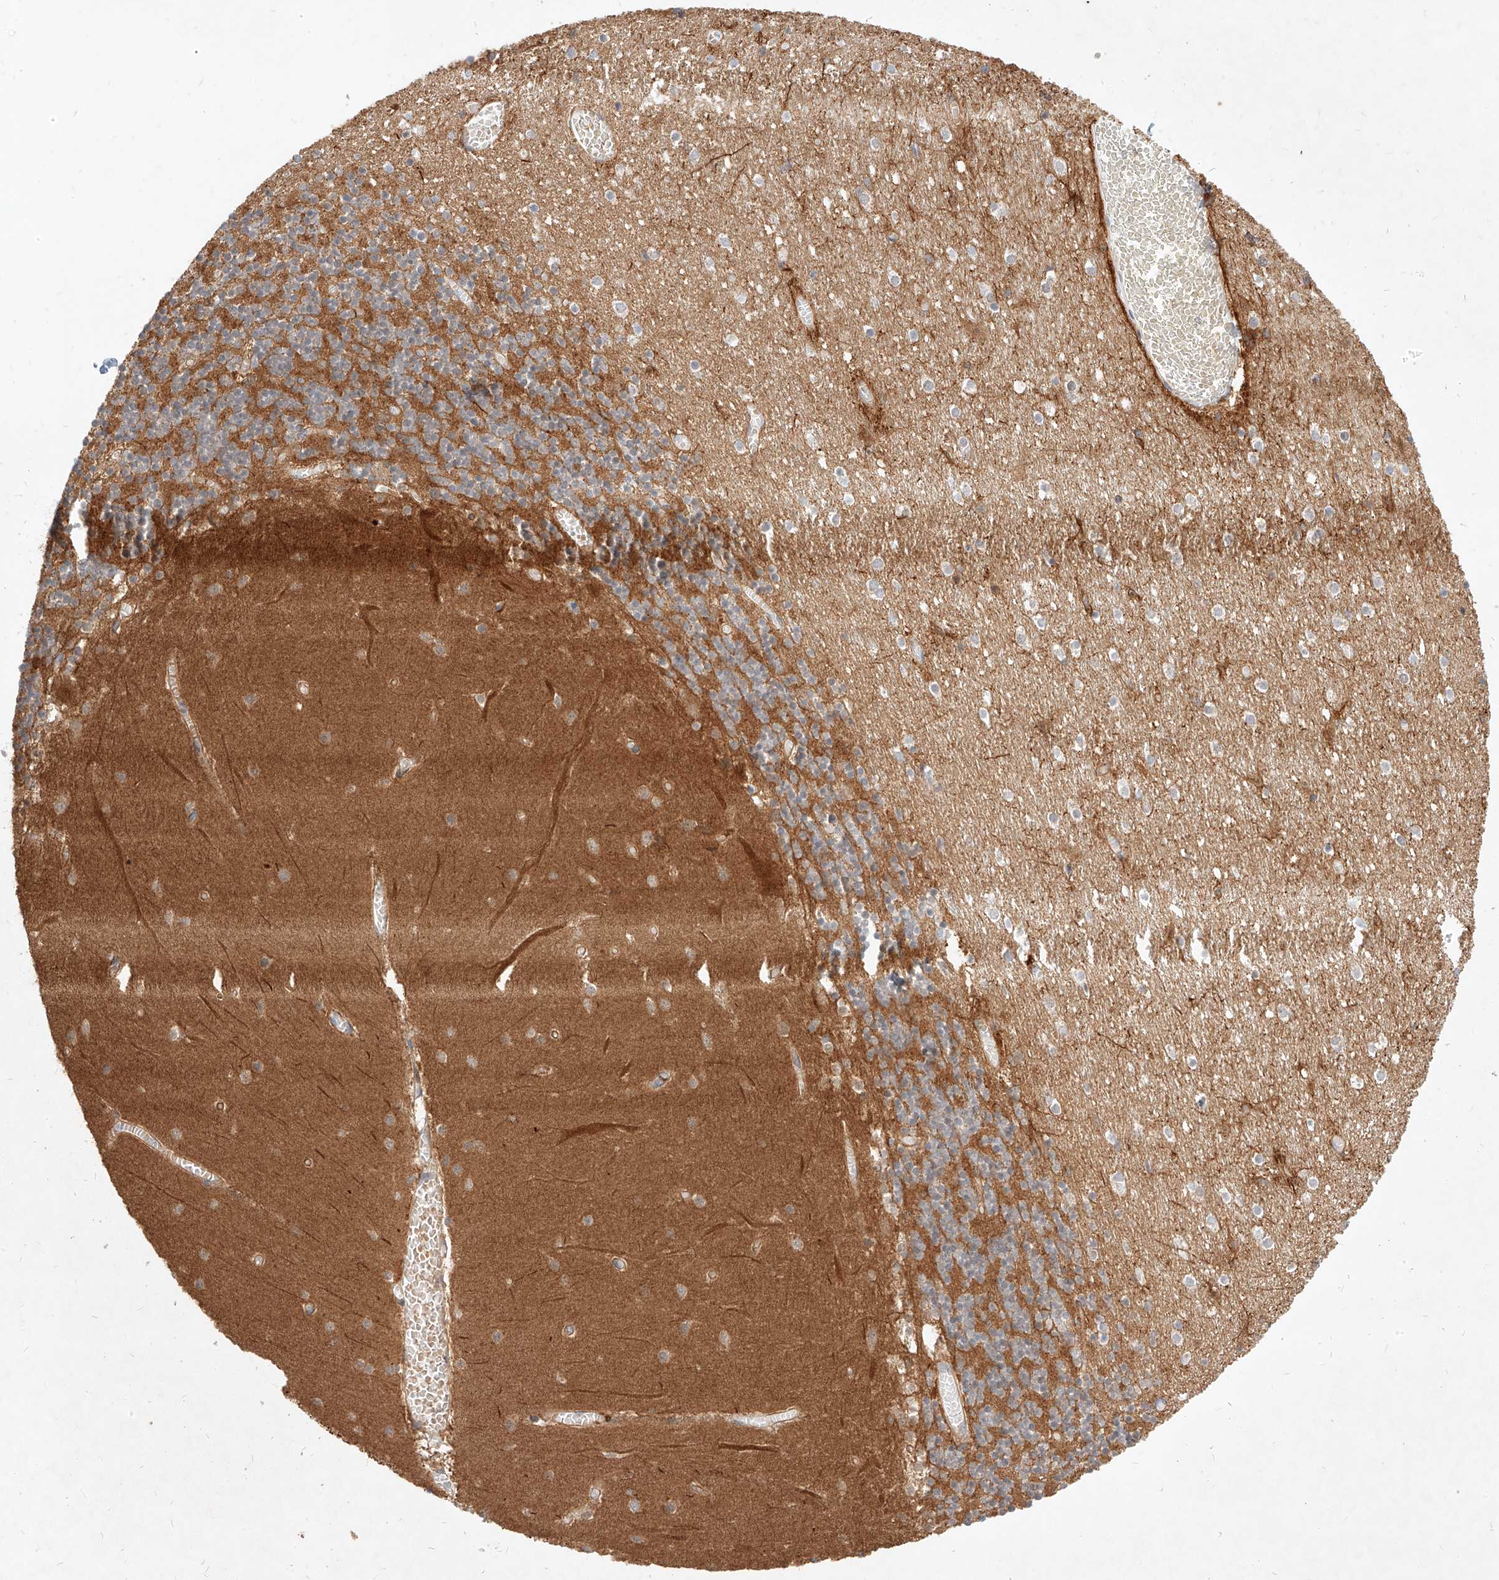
{"staining": {"intensity": "strong", "quantity": "25%-75%", "location": "cytoplasmic/membranous"}, "tissue": "cerebellum", "cell_type": "Cells in granular layer", "image_type": "normal", "snomed": [{"axis": "morphology", "description": "Normal tissue, NOS"}, {"axis": "topography", "description": "Cerebellum"}], "caption": "A brown stain labels strong cytoplasmic/membranous expression of a protein in cells in granular layer of benign cerebellum.", "gene": "NFAM1", "patient": {"sex": "female", "age": 28}}